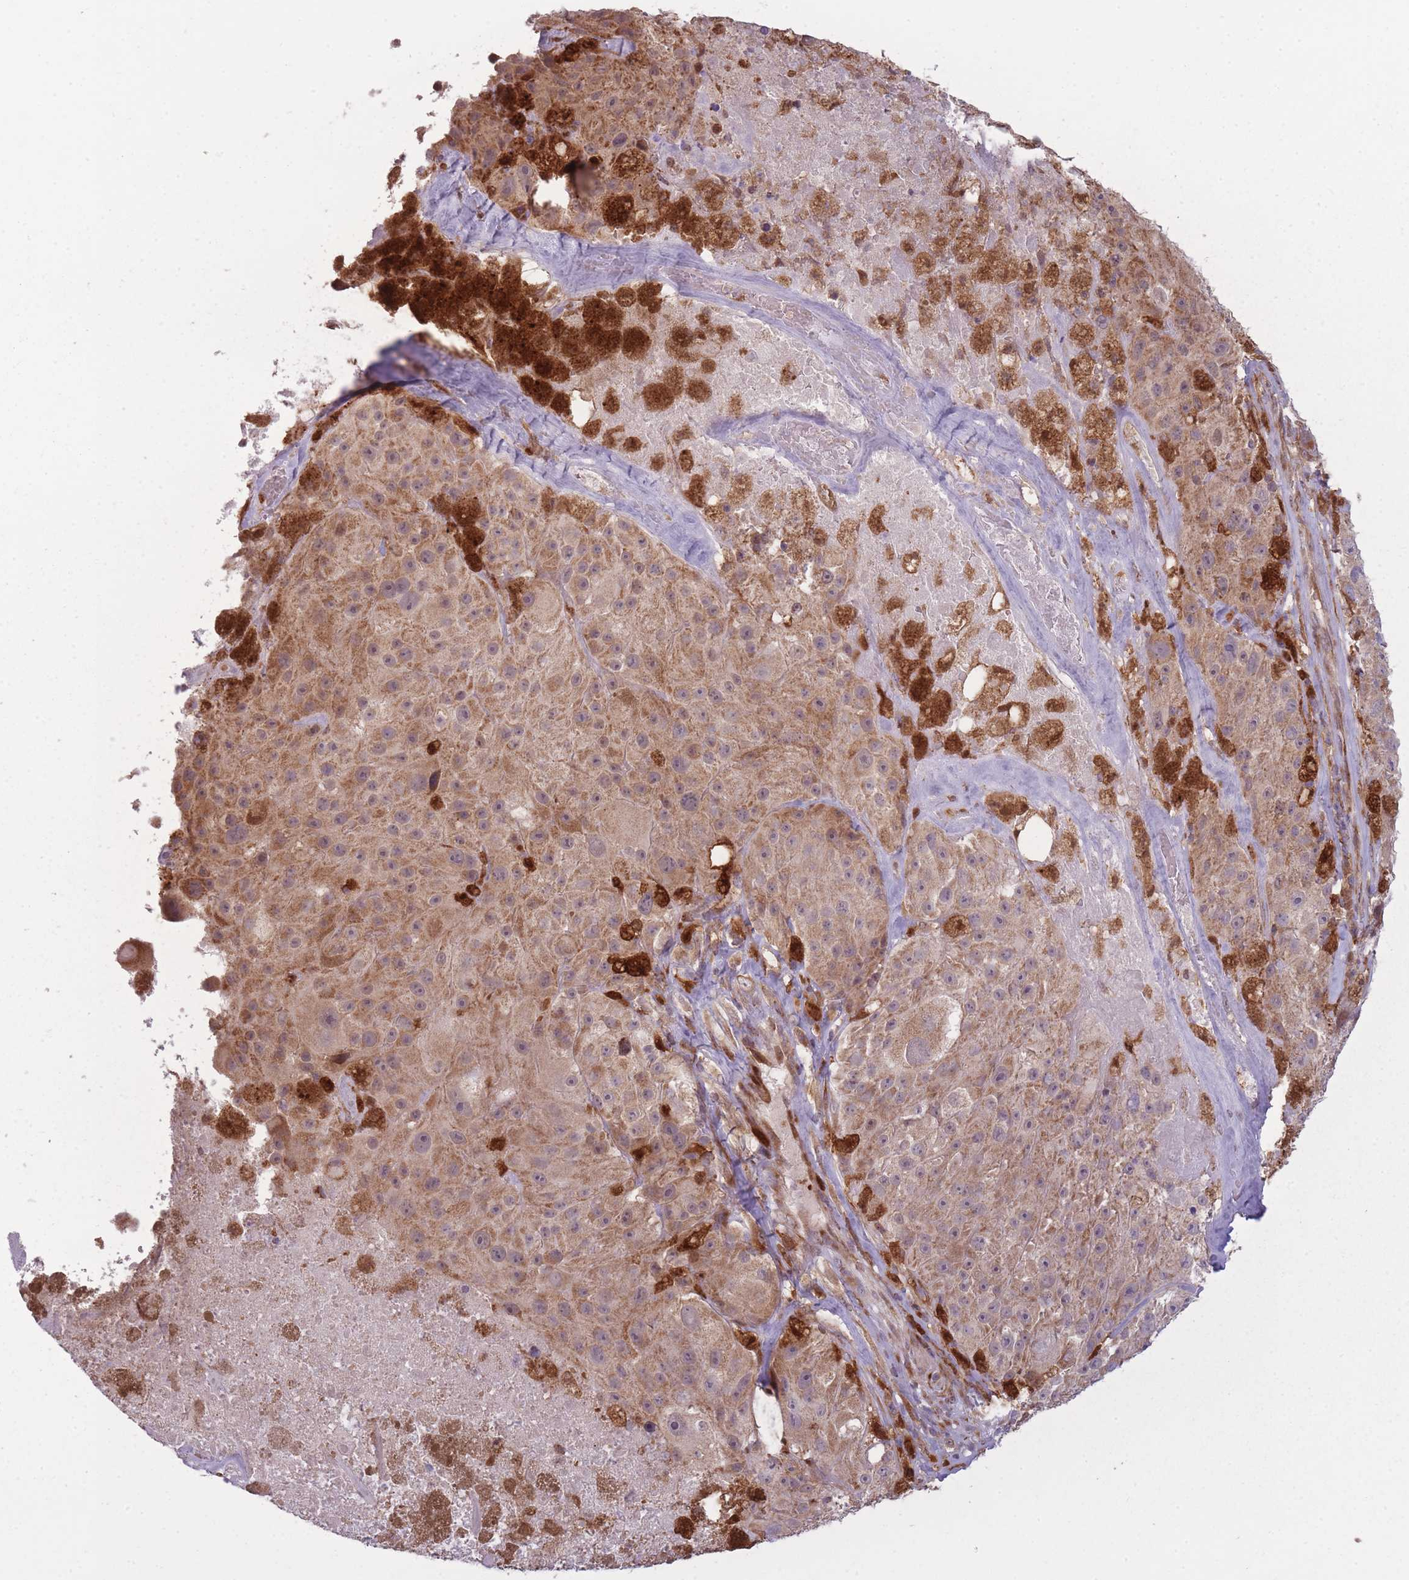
{"staining": {"intensity": "moderate", "quantity": ">75%", "location": "cytoplasmic/membranous"}, "tissue": "melanoma", "cell_type": "Tumor cells", "image_type": "cancer", "snomed": [{"axis": "morphology", "description": "Malignant melanoma, Metastatic site"}, {"axis": "topography", "description": "Lymph node"}], "caption": "Protein expression analysis of melanoma reveals moderate cytoplasmic/membranous positivity in about >75% of tumor cells. (brown staining indicates protein expression, while blue staining denotes nuclei).", "gene": "LGALS9", "patient": {"sex": "male", "age": 62}}